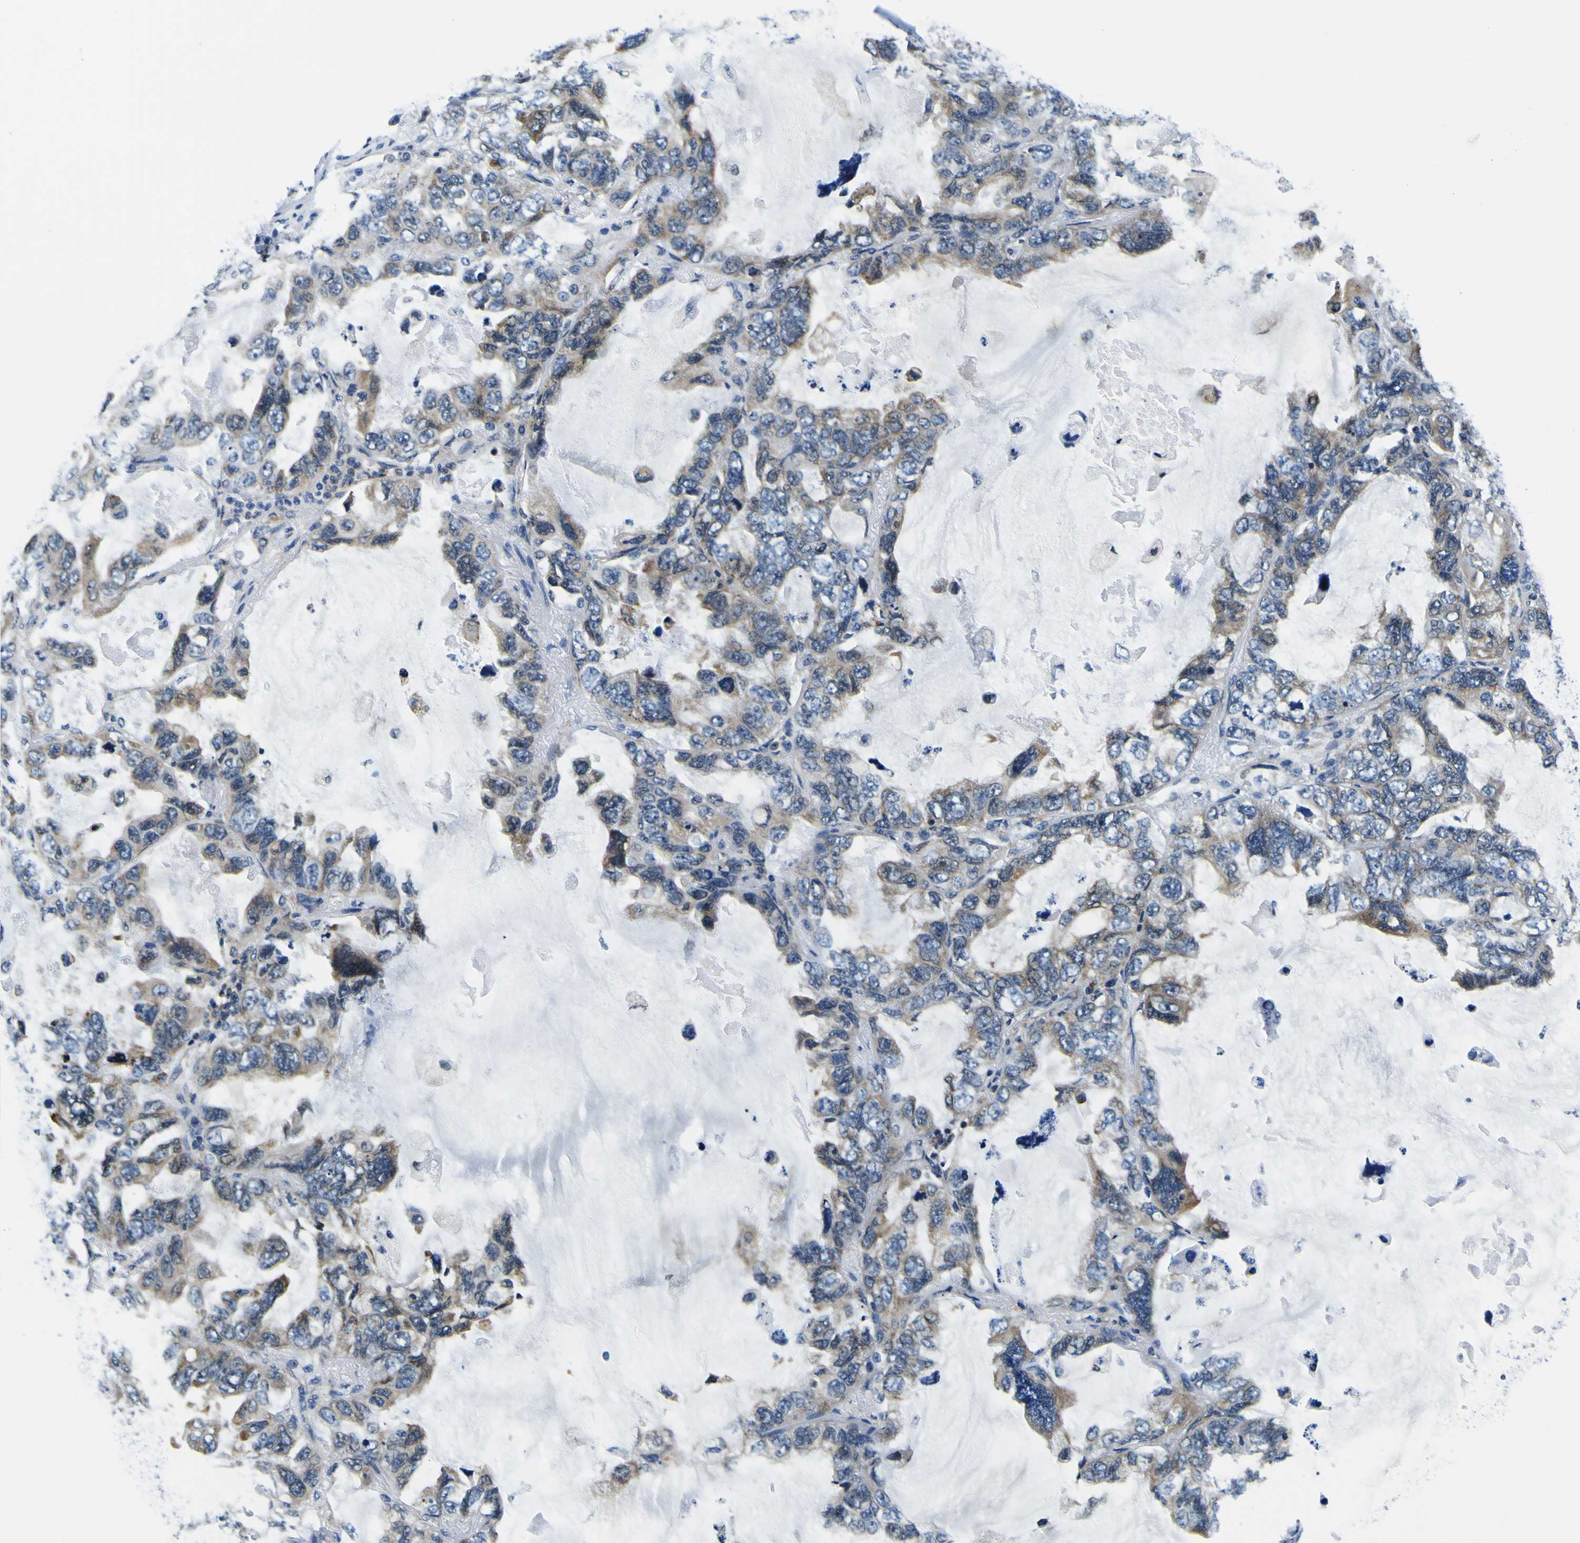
{"staining": {"intensity": "weak", "quantity": "25%-75%", "location": "cytoplasmic/membranous"}, "tissue": "lung cancer", "cell_type": "Tumor cells", "image_type": "cancer", "snomed": [{"axis": "morphology", "description": "Squamous cell carcinoma, NOS"}, {"axis": "topography", "description": "Lung"}], "caption": "Immunohistochemistry (DAB (3,3'-diaminobenzidine)) staining of human squamous cell carcinoma (lung) reveals weak cytoplasmic/membranous protein expression in approximately 25%-75% of tumor cells. The protein of interest is stained brown, and the nuclei are stained in blue (DAB (3,3'-diaminobenzidine) IHC with brightfield microscopy, high magnification).", "gene": "NLRP3", "patient": {"sex": "female", "age": 73}}